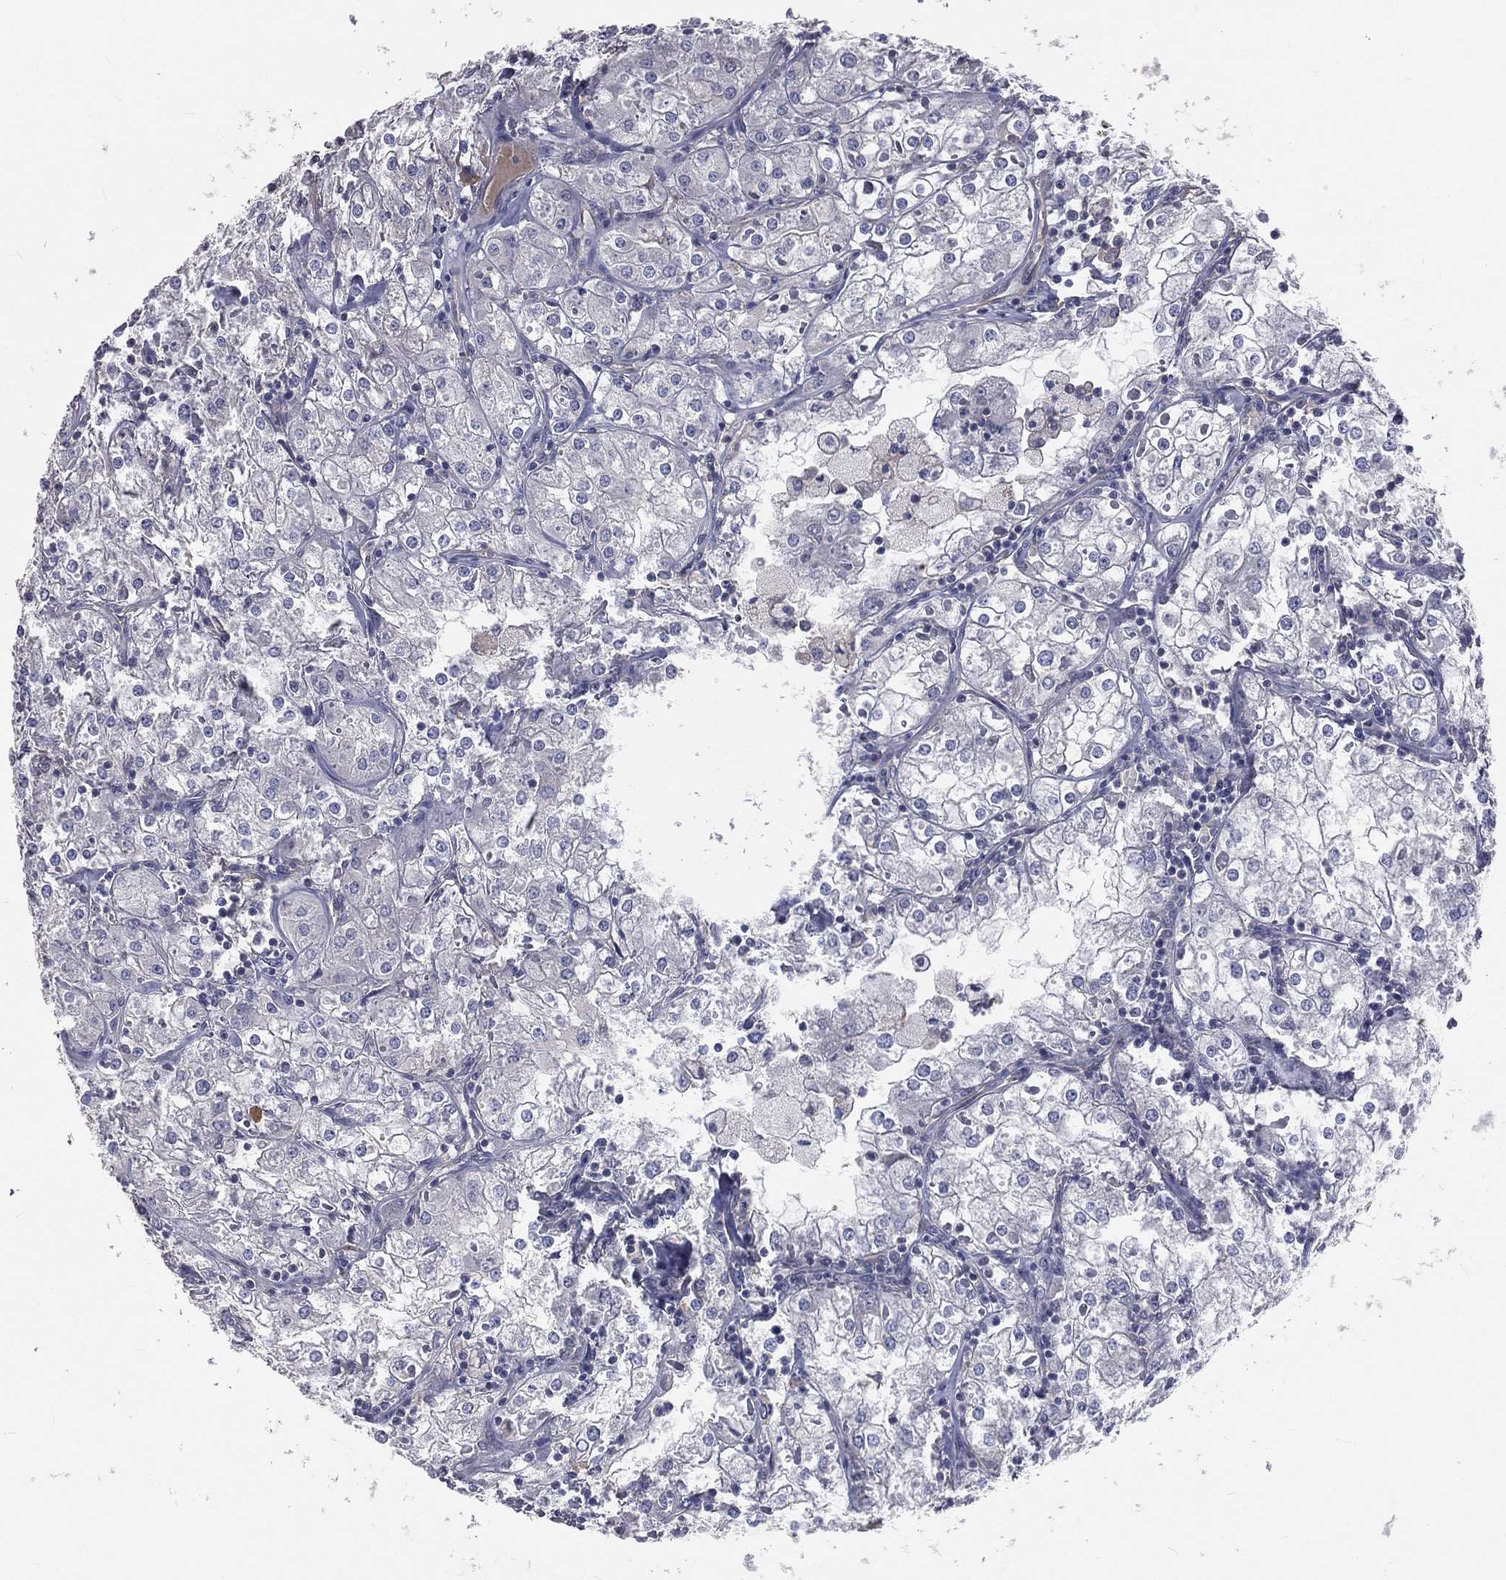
{"staining": {"intensity": "negative", "quantity": "none", "location": "none"}, "tissue": "renal cancer", "cell_type": "Tumor cells", "image_type": "cancer", "snomed": [{"axis": "morphology", "description": "Adenocarcinoma, NOS"}, {"axis": "topography", "description": "Kidney"}], "caption": "Human renal cancer (adenocarcinoma) stained for a protein using immunohistochemistry shows no positivity in tumor cells.", "gene": "CROCC", "patient": {"sex": "male", "age": 77}}